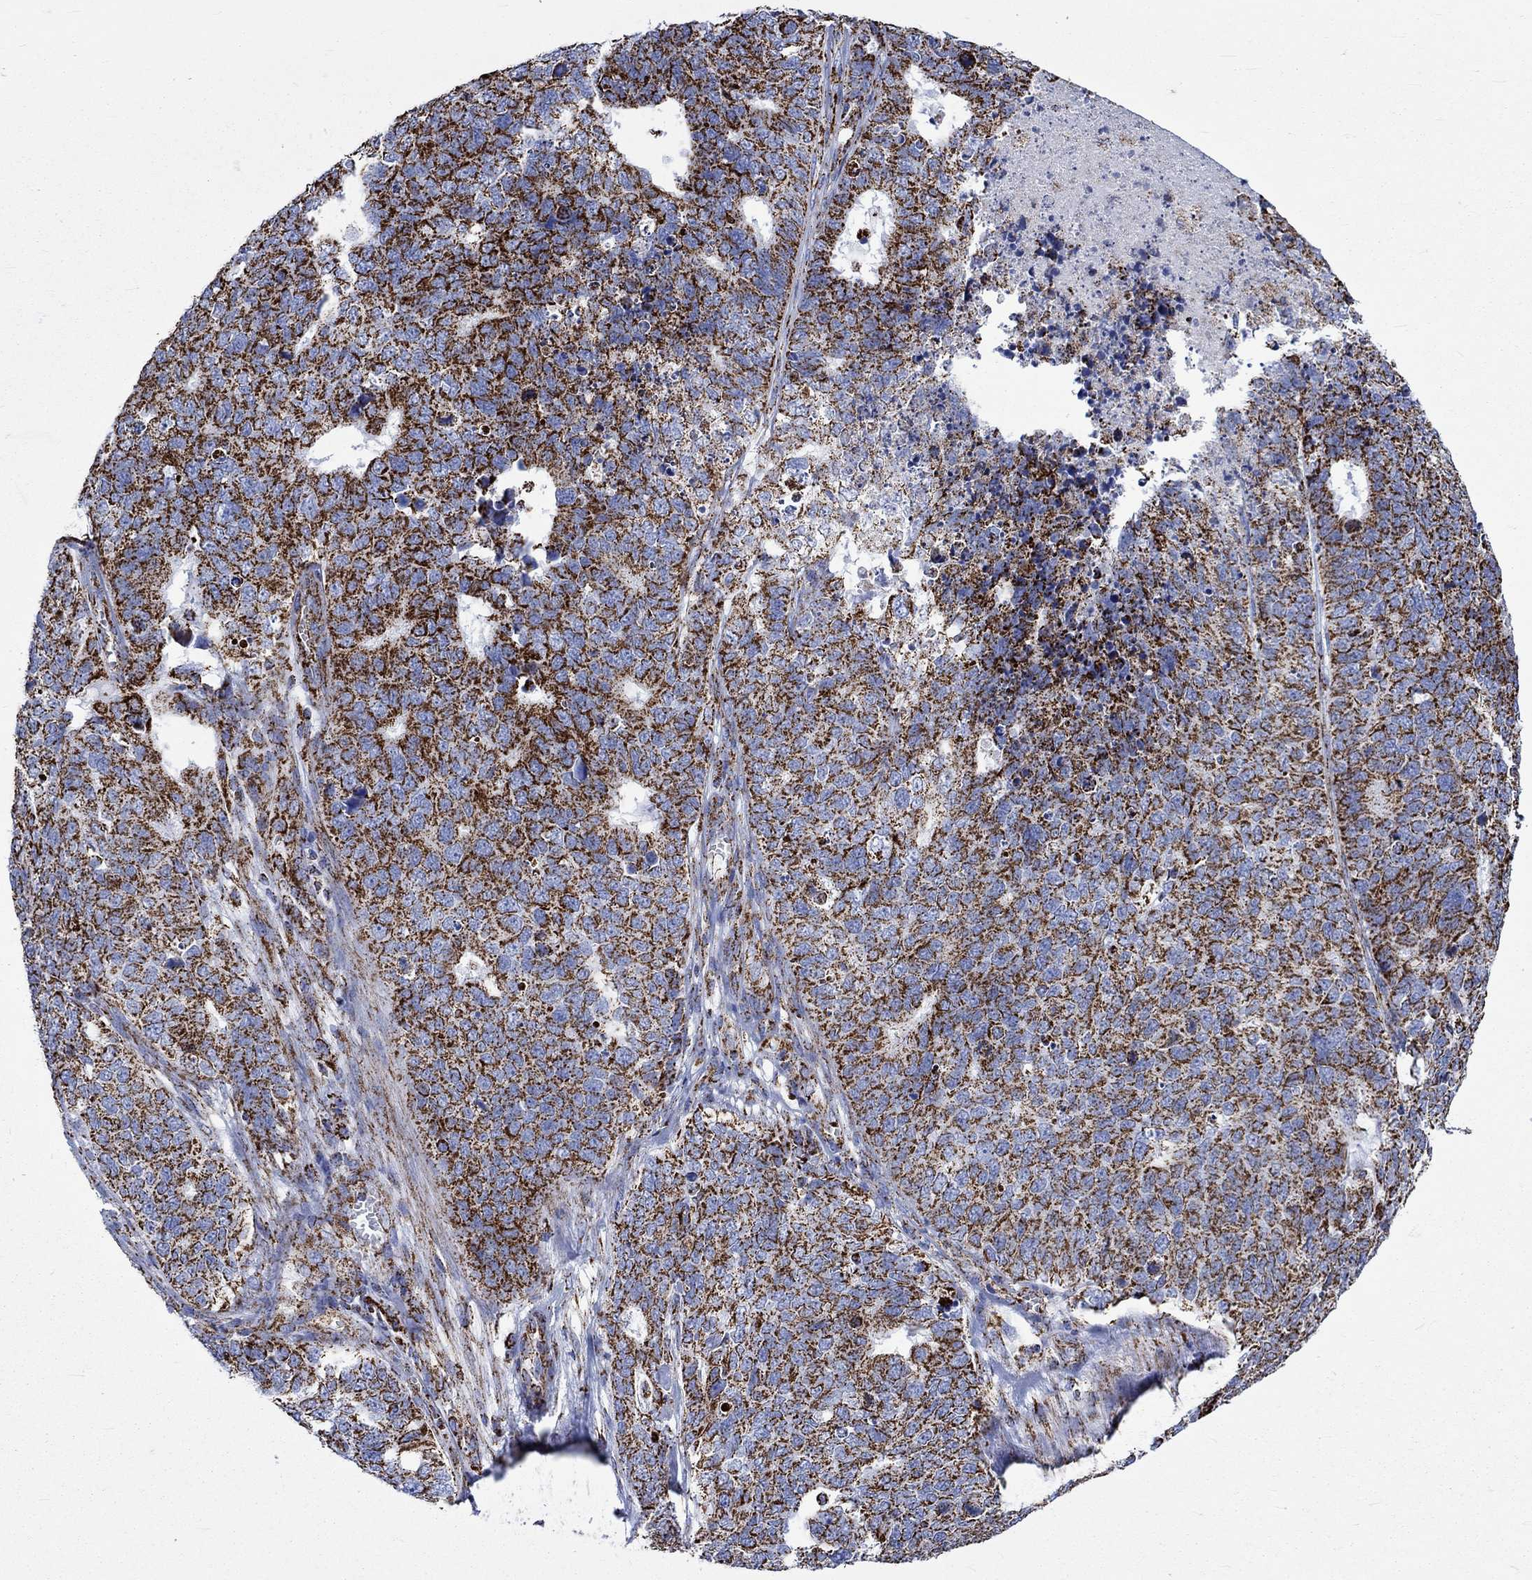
{"staining": {"intensity": "strong", "quantity": ">75%", "location": "cytoplasmic/membranous"}, "tissue": "cervical cancer", "cell_type": "Tumor cells", "image_type": "cancer", "snomed": [{"axis": "morphology", "description": "Squamous cell carcinoma, NOS"}, {"axis": "topography", "description": "Cervix"}], "caption": "Immunohistochemistry of human squamous cell carcinoma (cervical) displays high levels of strong cytoplasmic/membranous positivity in about >75% of tumor cells.", "gene": "RCE1", "patient": {"sex": "female", "age": 63}}